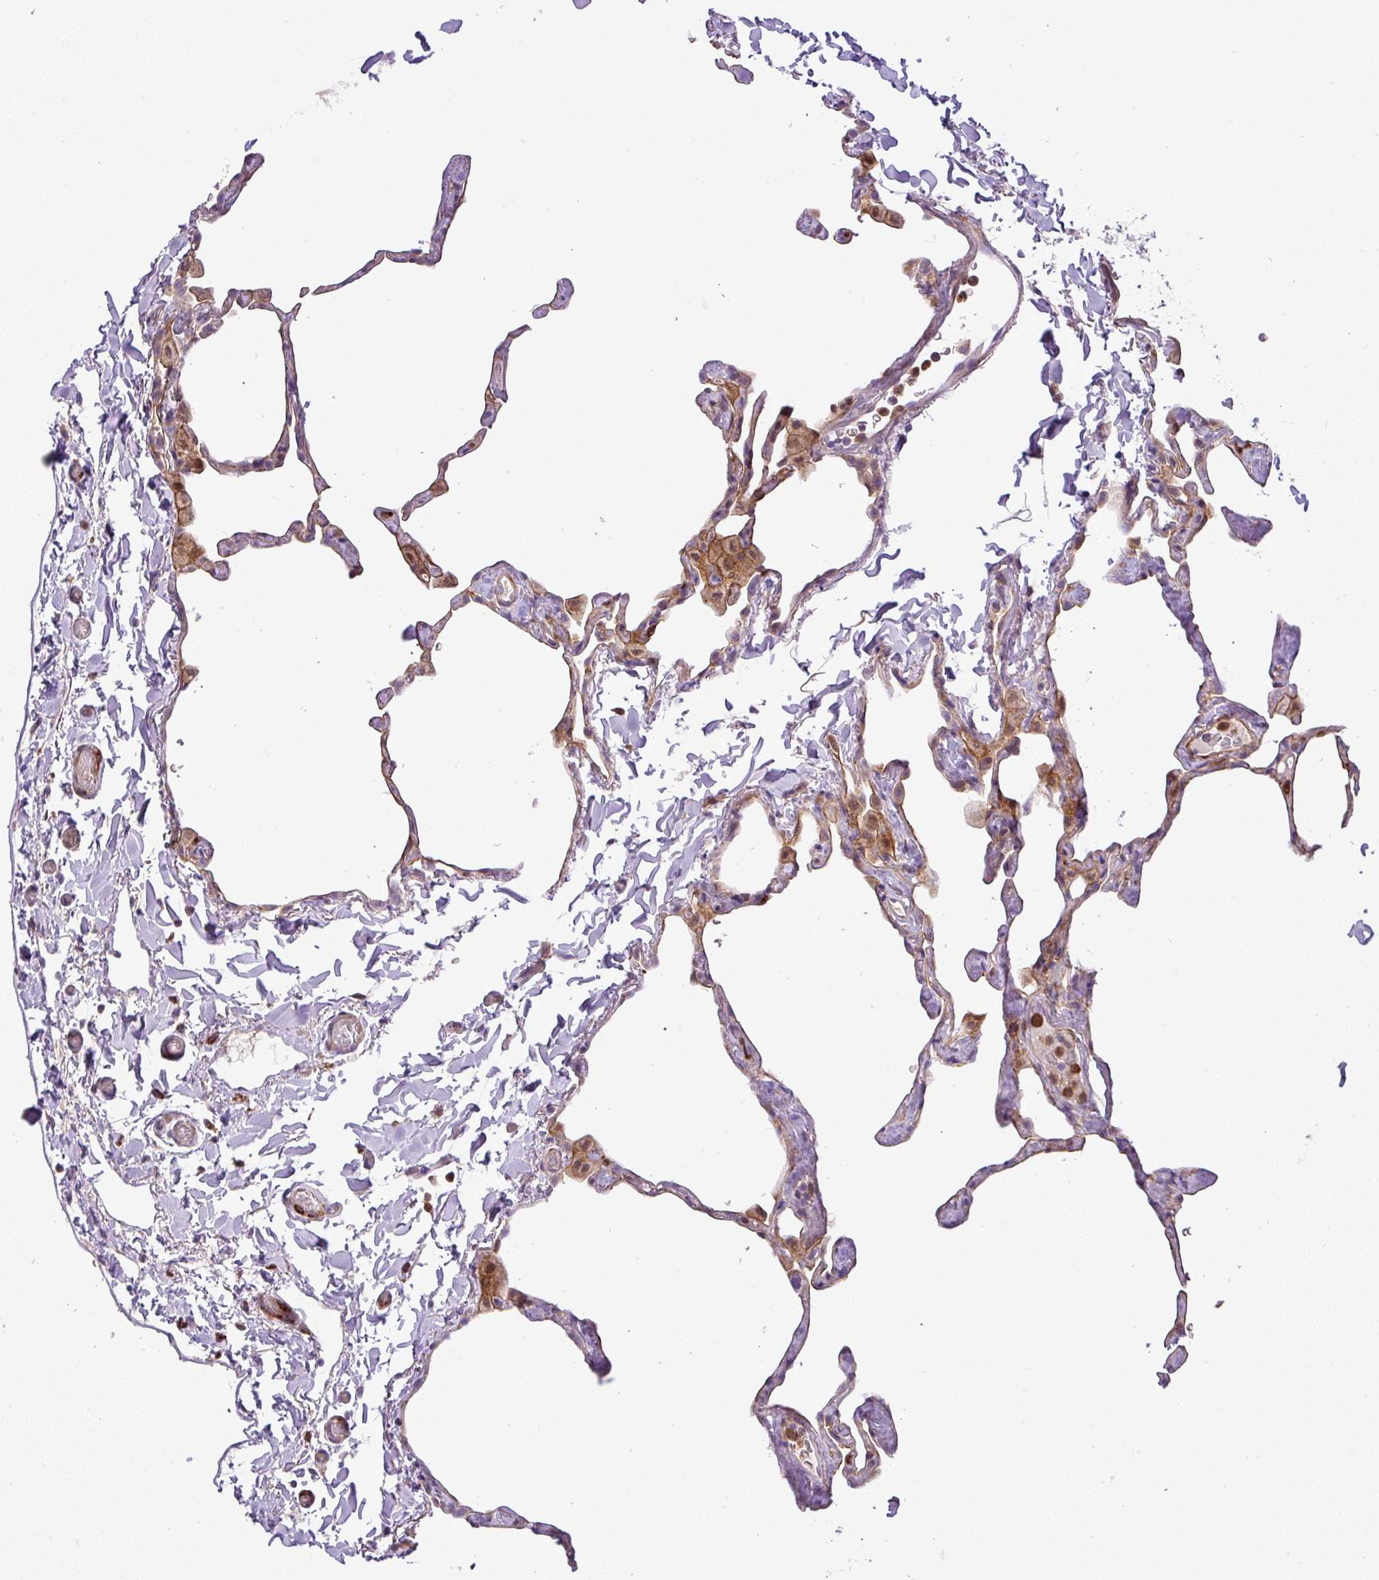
{"staining": {"intensity": "weak", "quantity": "25%-75%", "location": "cytoplasmic/membranous"}, "tissue": "lung", "cell_type": "Alveolar cells", "image_type": "normal", "snomed": [{"axis": "morphology", "description": "Normal tissue, NOS"}, {"axis": "topography", "description": "Lung"}], "caption": "Protein expression analysis of normal lung exhibits weak cytoplasmic/membranous expression in about 25%-75% of alveolar cells.", "gene": "NBEAL2", "patient": {"sex": "male", "age": 65}}